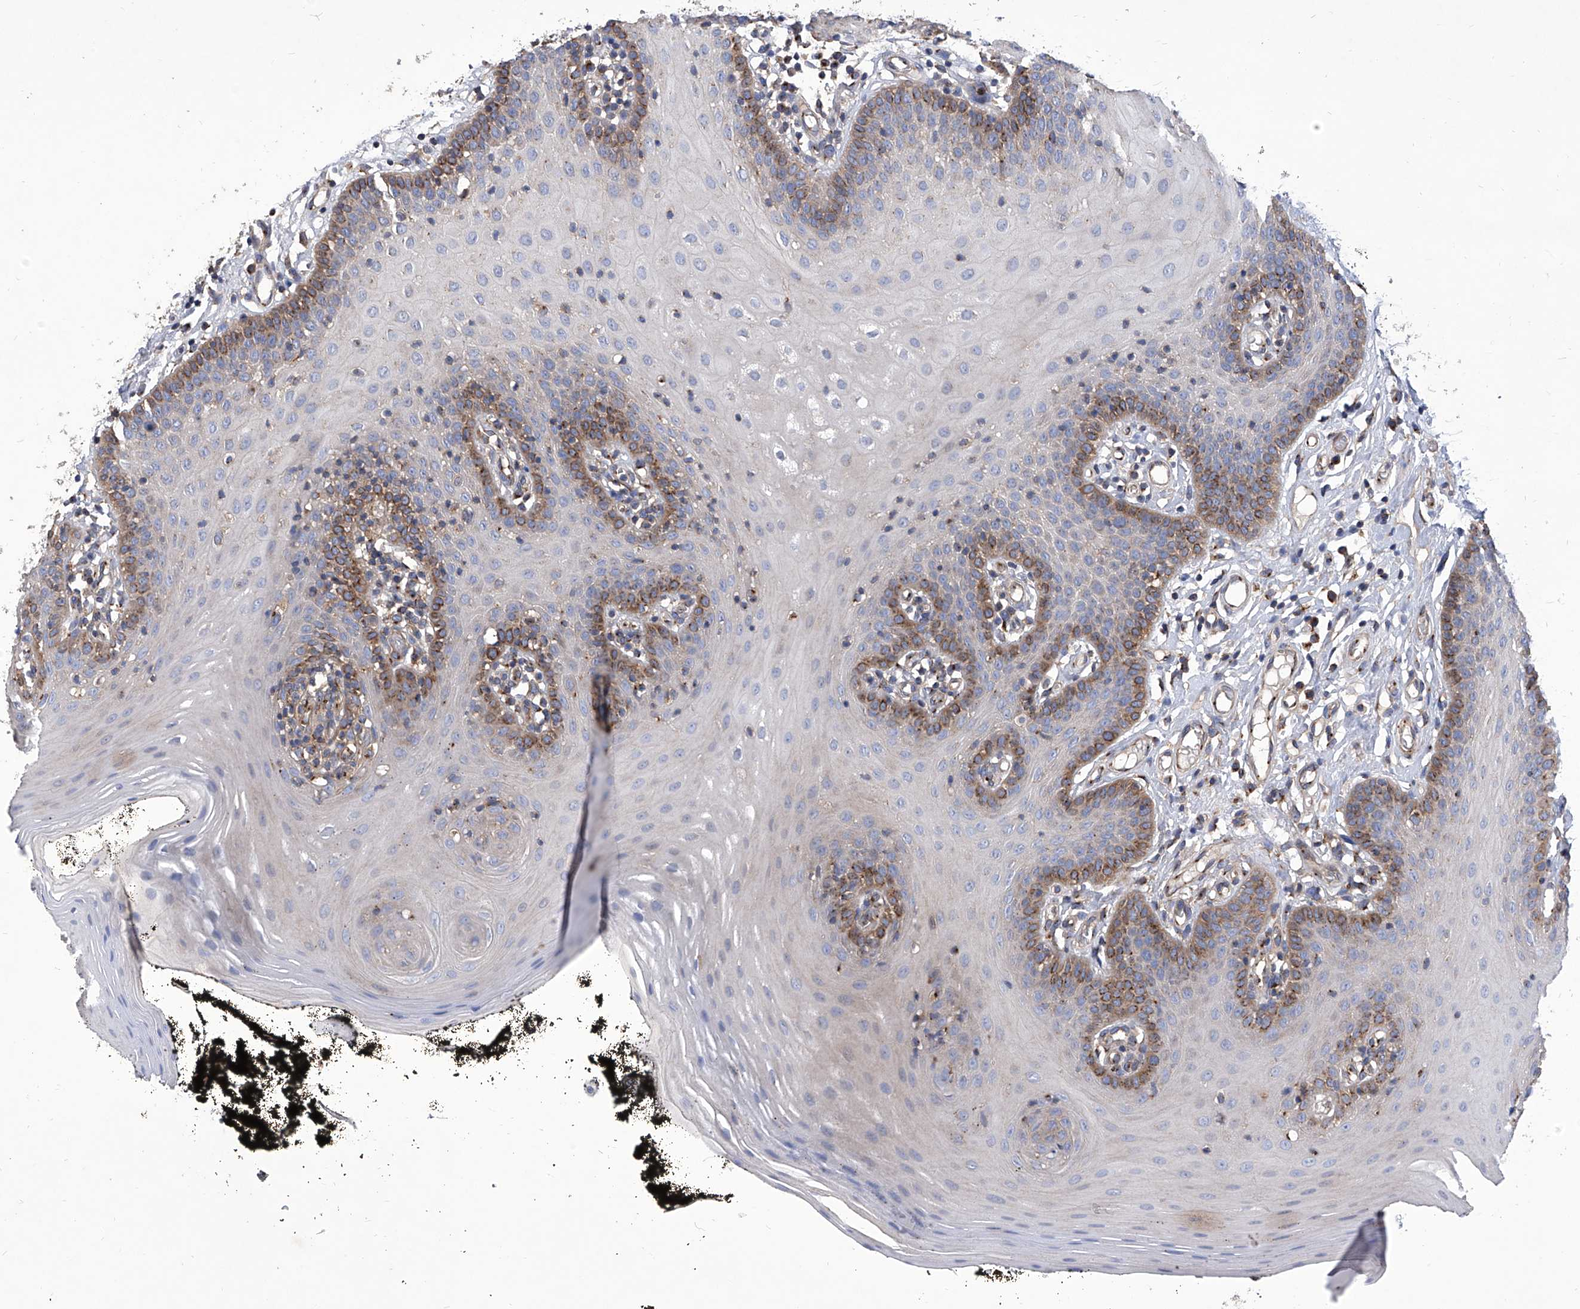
{"staining": {"intensity": "strong", "quantity": "25%-75%", "location": "cytoplasmic/membranous"}, "tissue": "oral mucosa", "cell_type": "Squamous epithelial cells", "image_type": "normal", "snomed": [{"axis": "morphology", "description": "Normal tissue, NOS"}, {"axis": "topography", "description": "Oral tissue"}], "caption": "DAB immunohistochemical staining of normal human oral mucosa demonstrates strong cytoplasmic/membranous protein expression in about 25%-75% of squamous epithelial cells.", "gene": "TJAP1", "patient": {"sex": "male", "age": 74}}